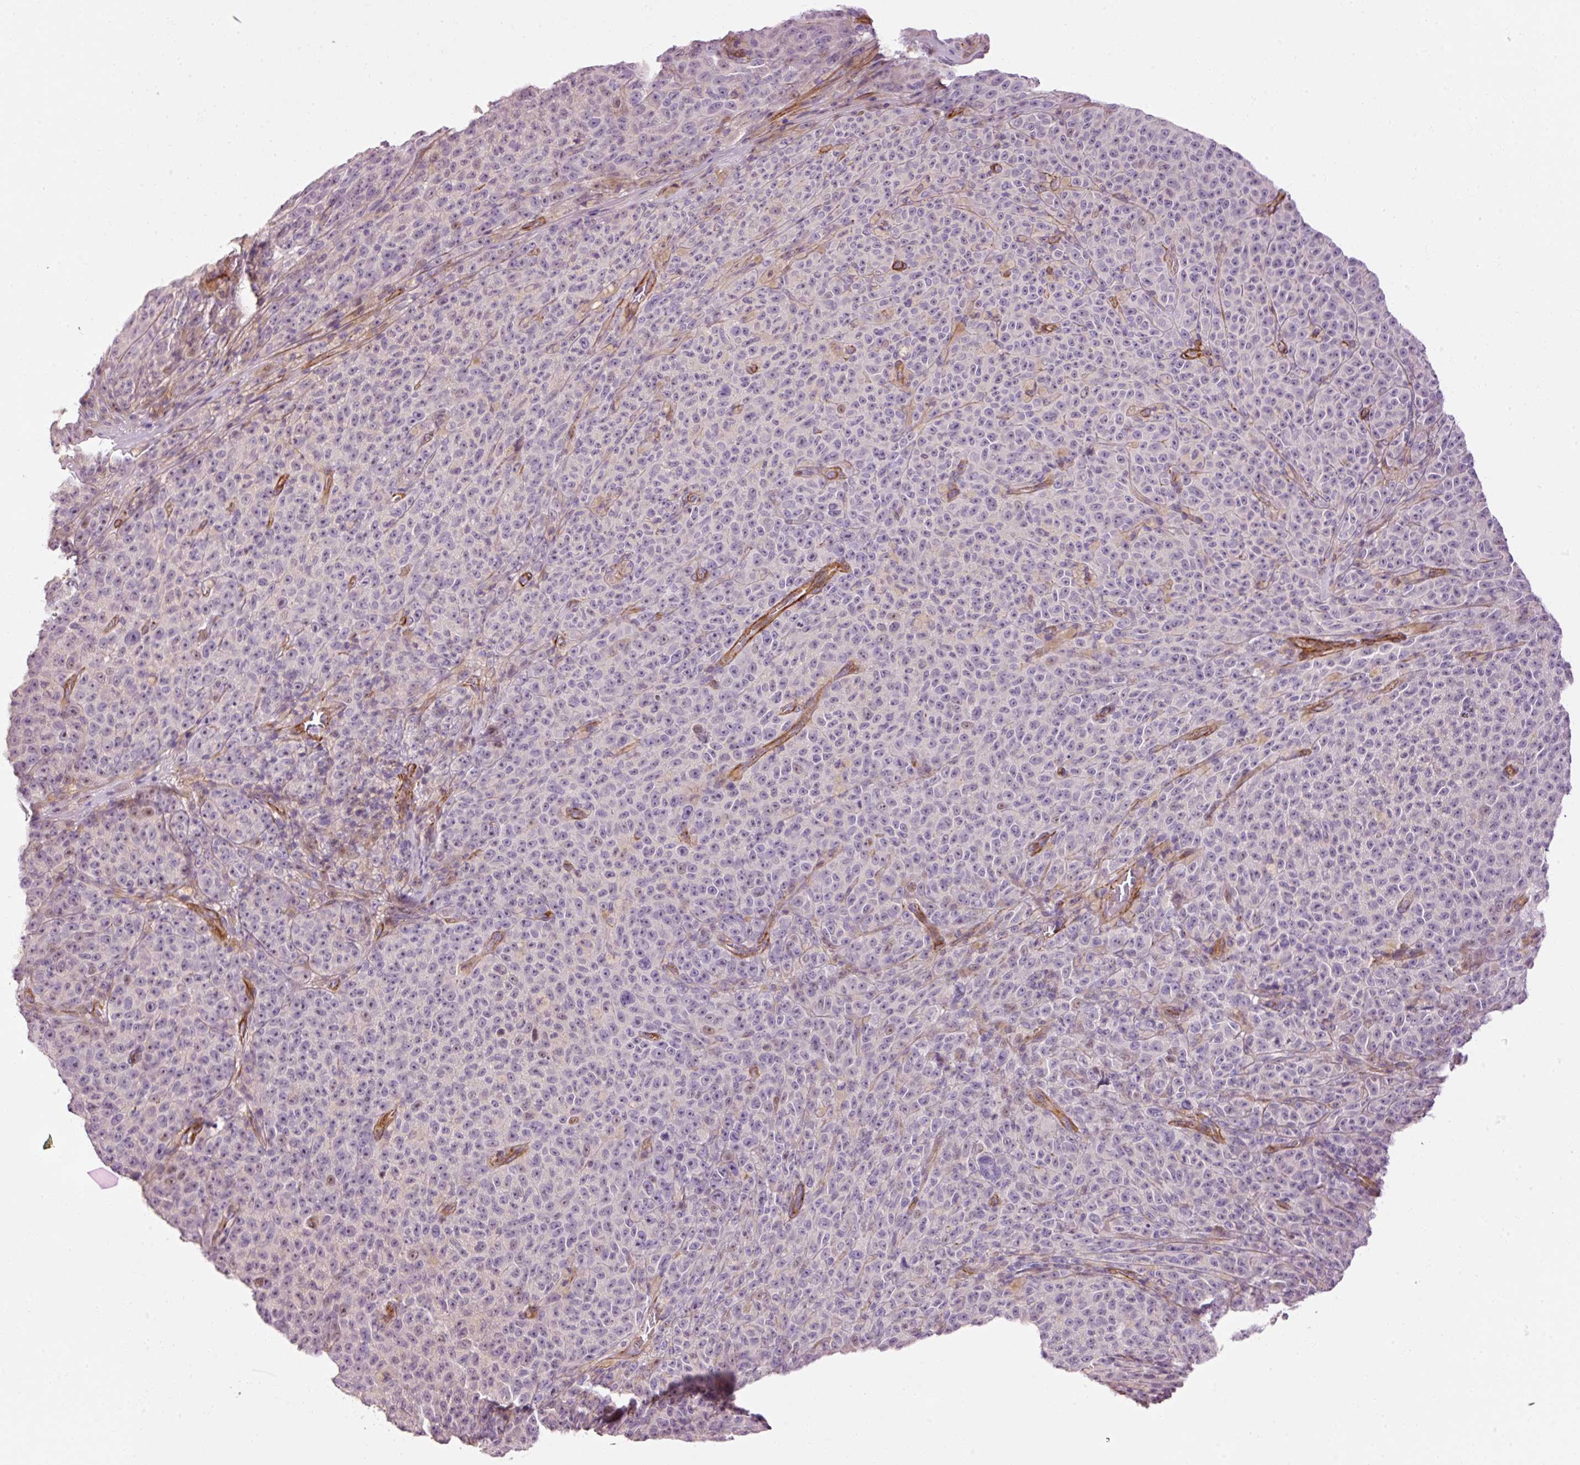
{"staining": {"intensity": "negative", "quantity": "none", "location": "none"}, "tissue": "melanoma", "cell_type": "Tumor cells", "image_type": "cancer", "snomed": [{"axis": "morphology", "description": "Malignant melanoma, NOS"}, {"axis": "topography", "description": "Skin"}], "caption": "The photomicrograph reveals no staining of tumor cells in melanoma.", "gene": "ANKRD20A1", "patient": {"sex": "female", "age": 82}}